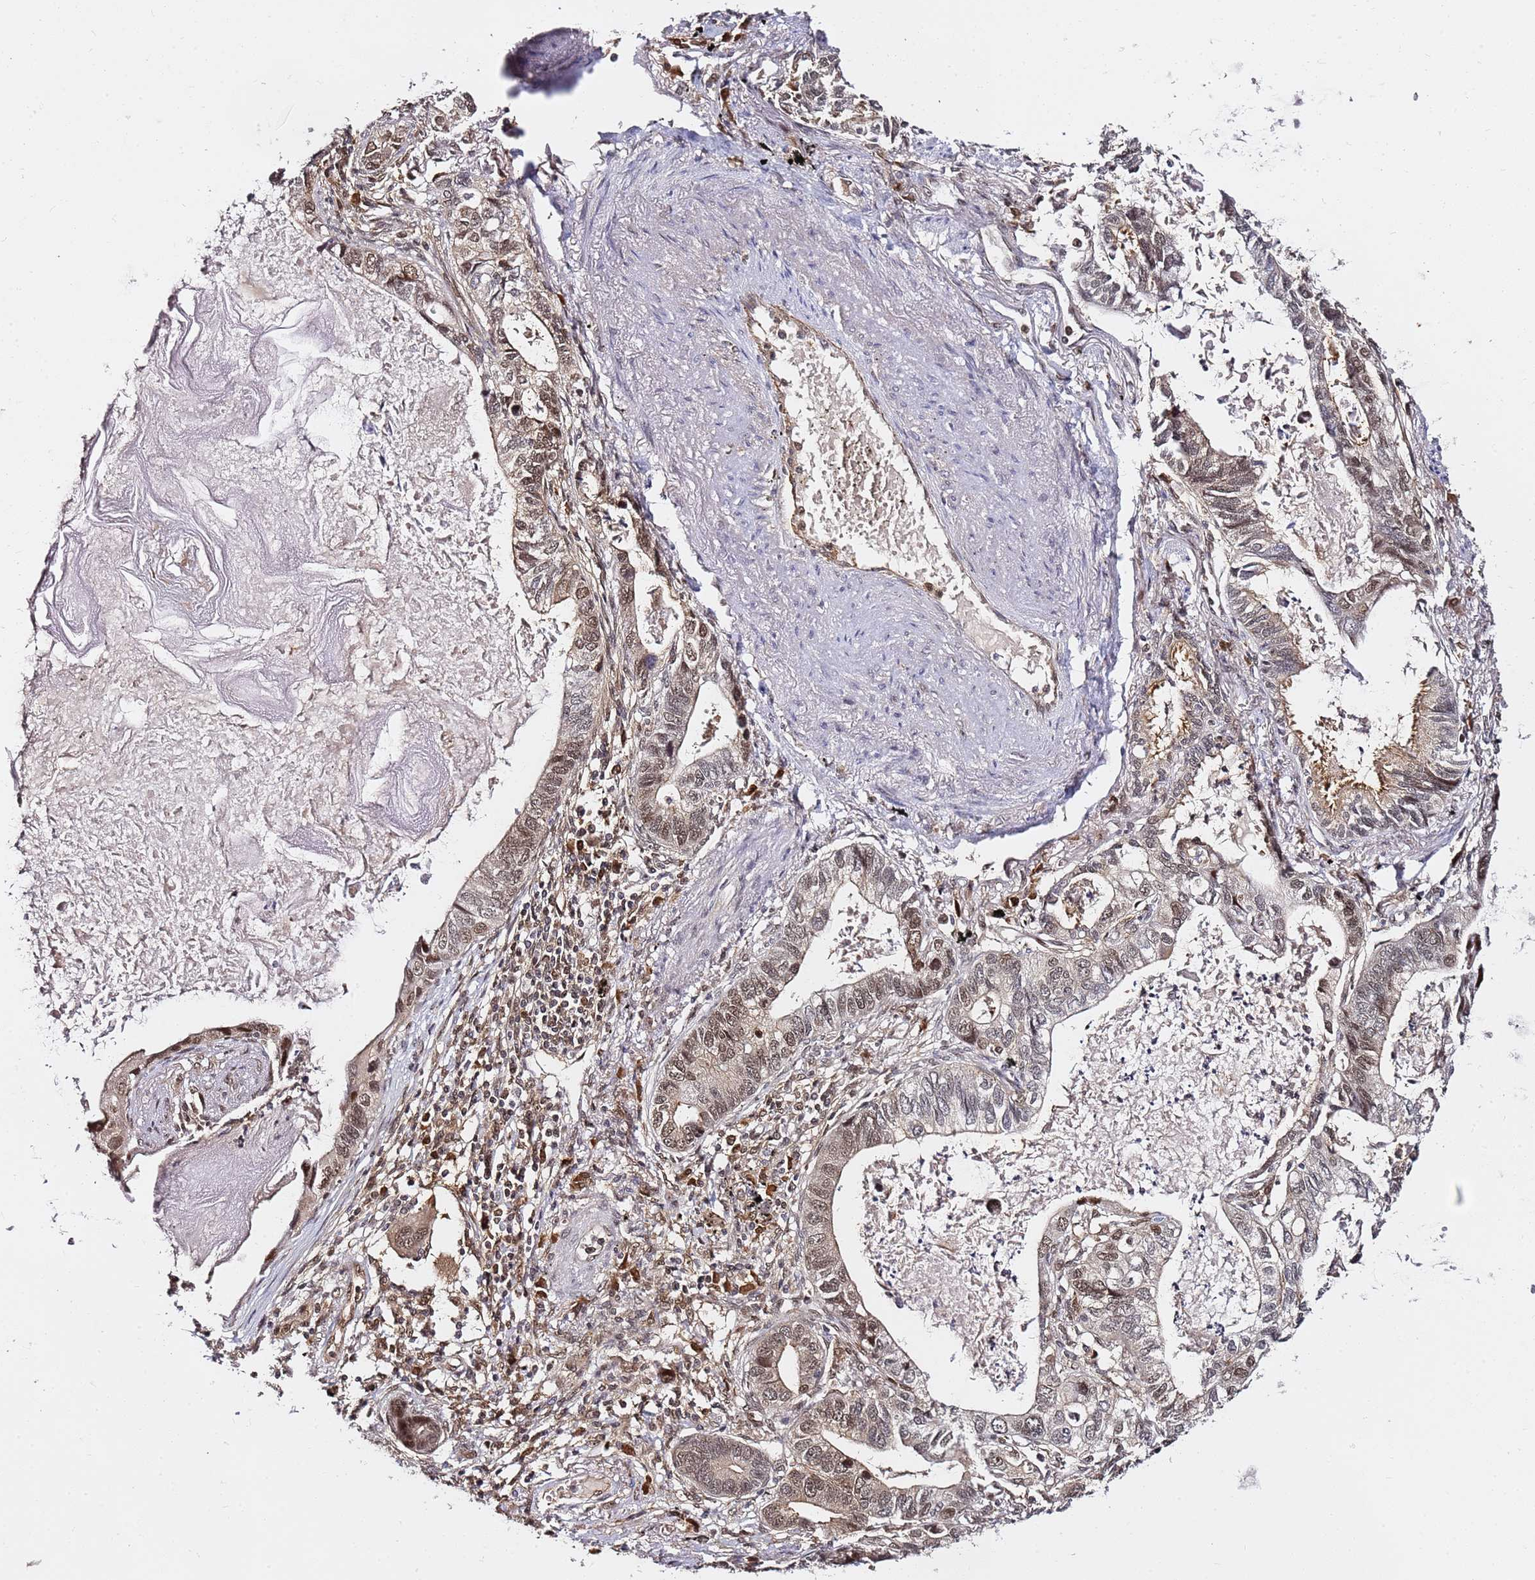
{"staining": {"intensity": "weak", "quantity": "<25%", "location": "nuclear"}, "tissue": "lung cancer", "cell_type": "Tumor cells", "image_type": "cancer", "snomed": [{"axis": "morphology", "description": "Adenocarcinoma, NOS"}, {"axis": "topography", "description": "Lung"}], "caption": "Tumor cells show no significant positivity in lung cancer (adenocarcinoma).", "gene": "RGS18", "patient": {"sex": "male", "age": 67}}